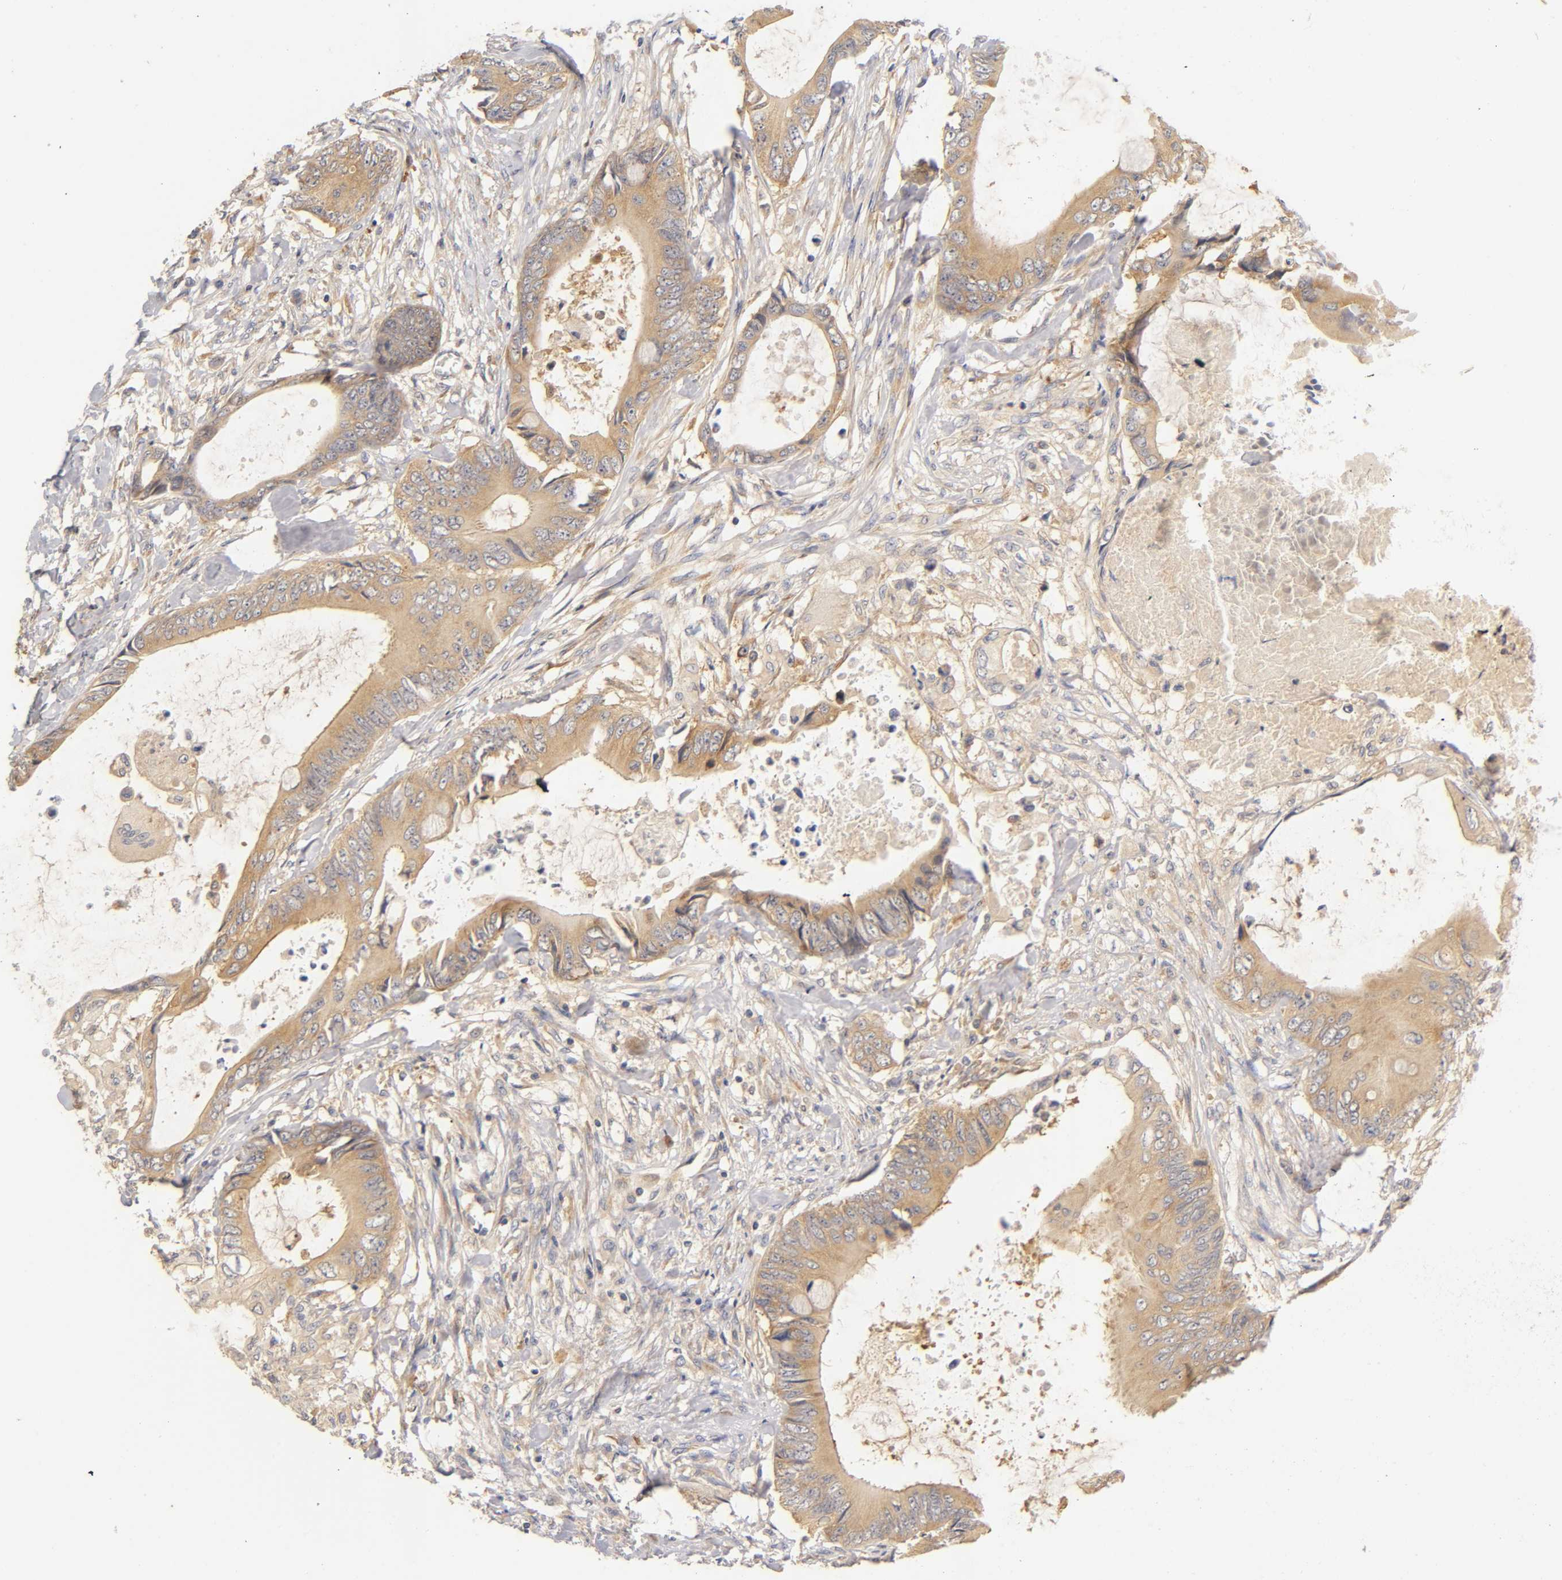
{"staining": {"intensity": "moderate", "quantity": ">75%", "location": "cytoplasmic/membranous"}, "tissue": "colorectal cancer", "cell_type": "Tumor cells", "image_type": "cancer", "snomed": [{"axis": "morphology", "description": "Normal tissue, NOS"}, {"axis": "morphology", "description": "Adenocarcinoma, NOS"}, {"axis": "topography", "description": "Rectum"}, {"axis": "topography", "description": "Peripheral nerve tissue"}], "caption": "Colorectal cancer (adenocarcinoma) tissue shows moderate cytoplasmic/membranous staining in about >75% of tumor cells, visualized by immunohistochemistry.", "gene": "RPS29", "patient": {"sex": "female", "age": 77}}